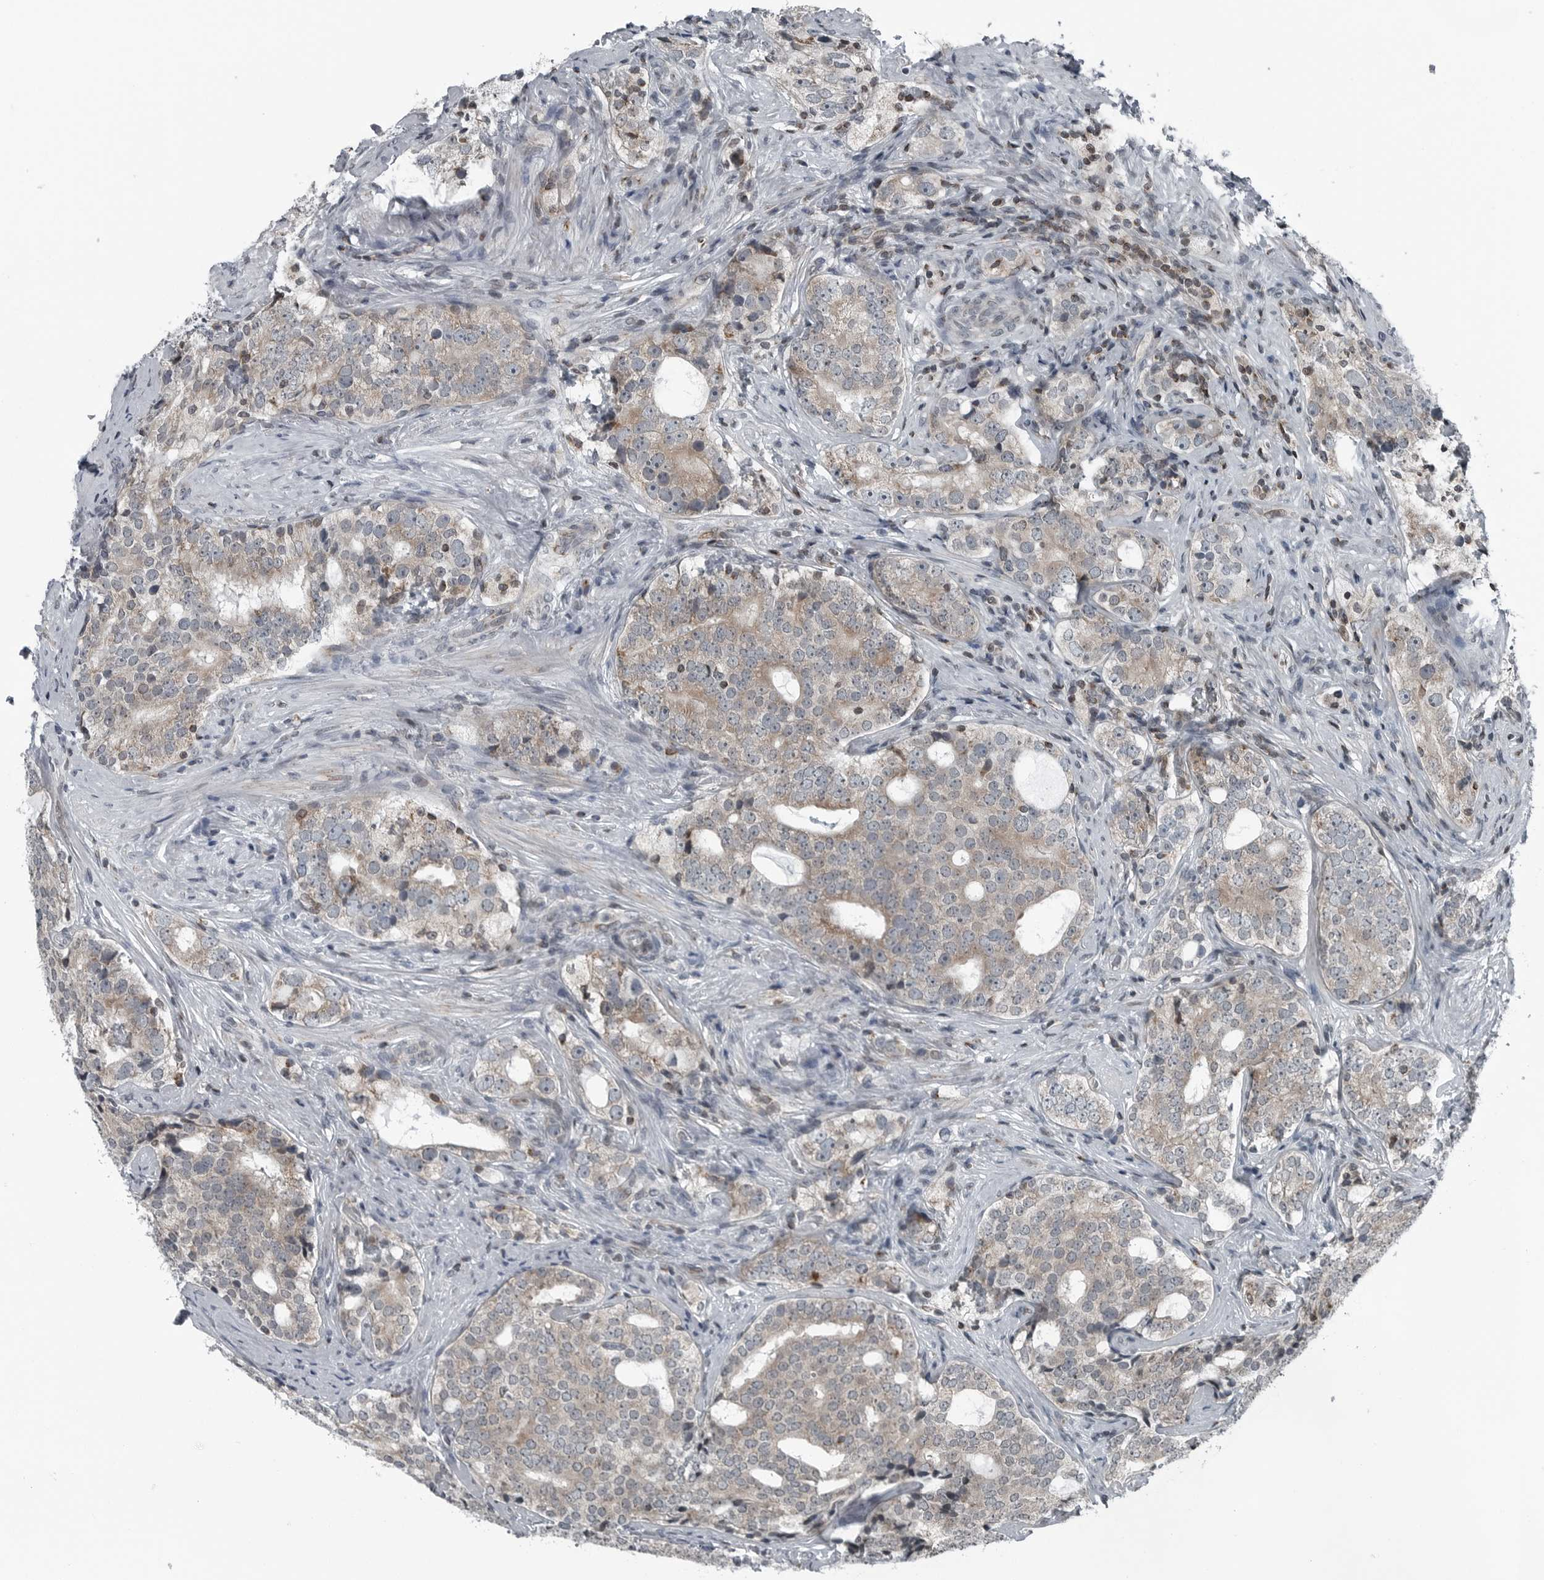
{"staining": {"intensity": "weak", "quantity": ">75%", "location": "cytoplasmic/membranous"}, "tissue": "prostate cancer", "cell_type": "Tumor cells", "image_type": "cancer", "snomed": [{"axis": "morphology", "description": "Adenocarcinoma, High grade"}, {"axis": "topography", "description": "Prostate"}], "caption": "There is low levels of weak cytoplasmic/membranous expression in tumor cells of prostate cancer (high-grade adenocarcinoma), as demonstrated by immunohistochemical staining (brown color).", "gene": "GAK", "patient": {"sex": "male", "age": 56}}